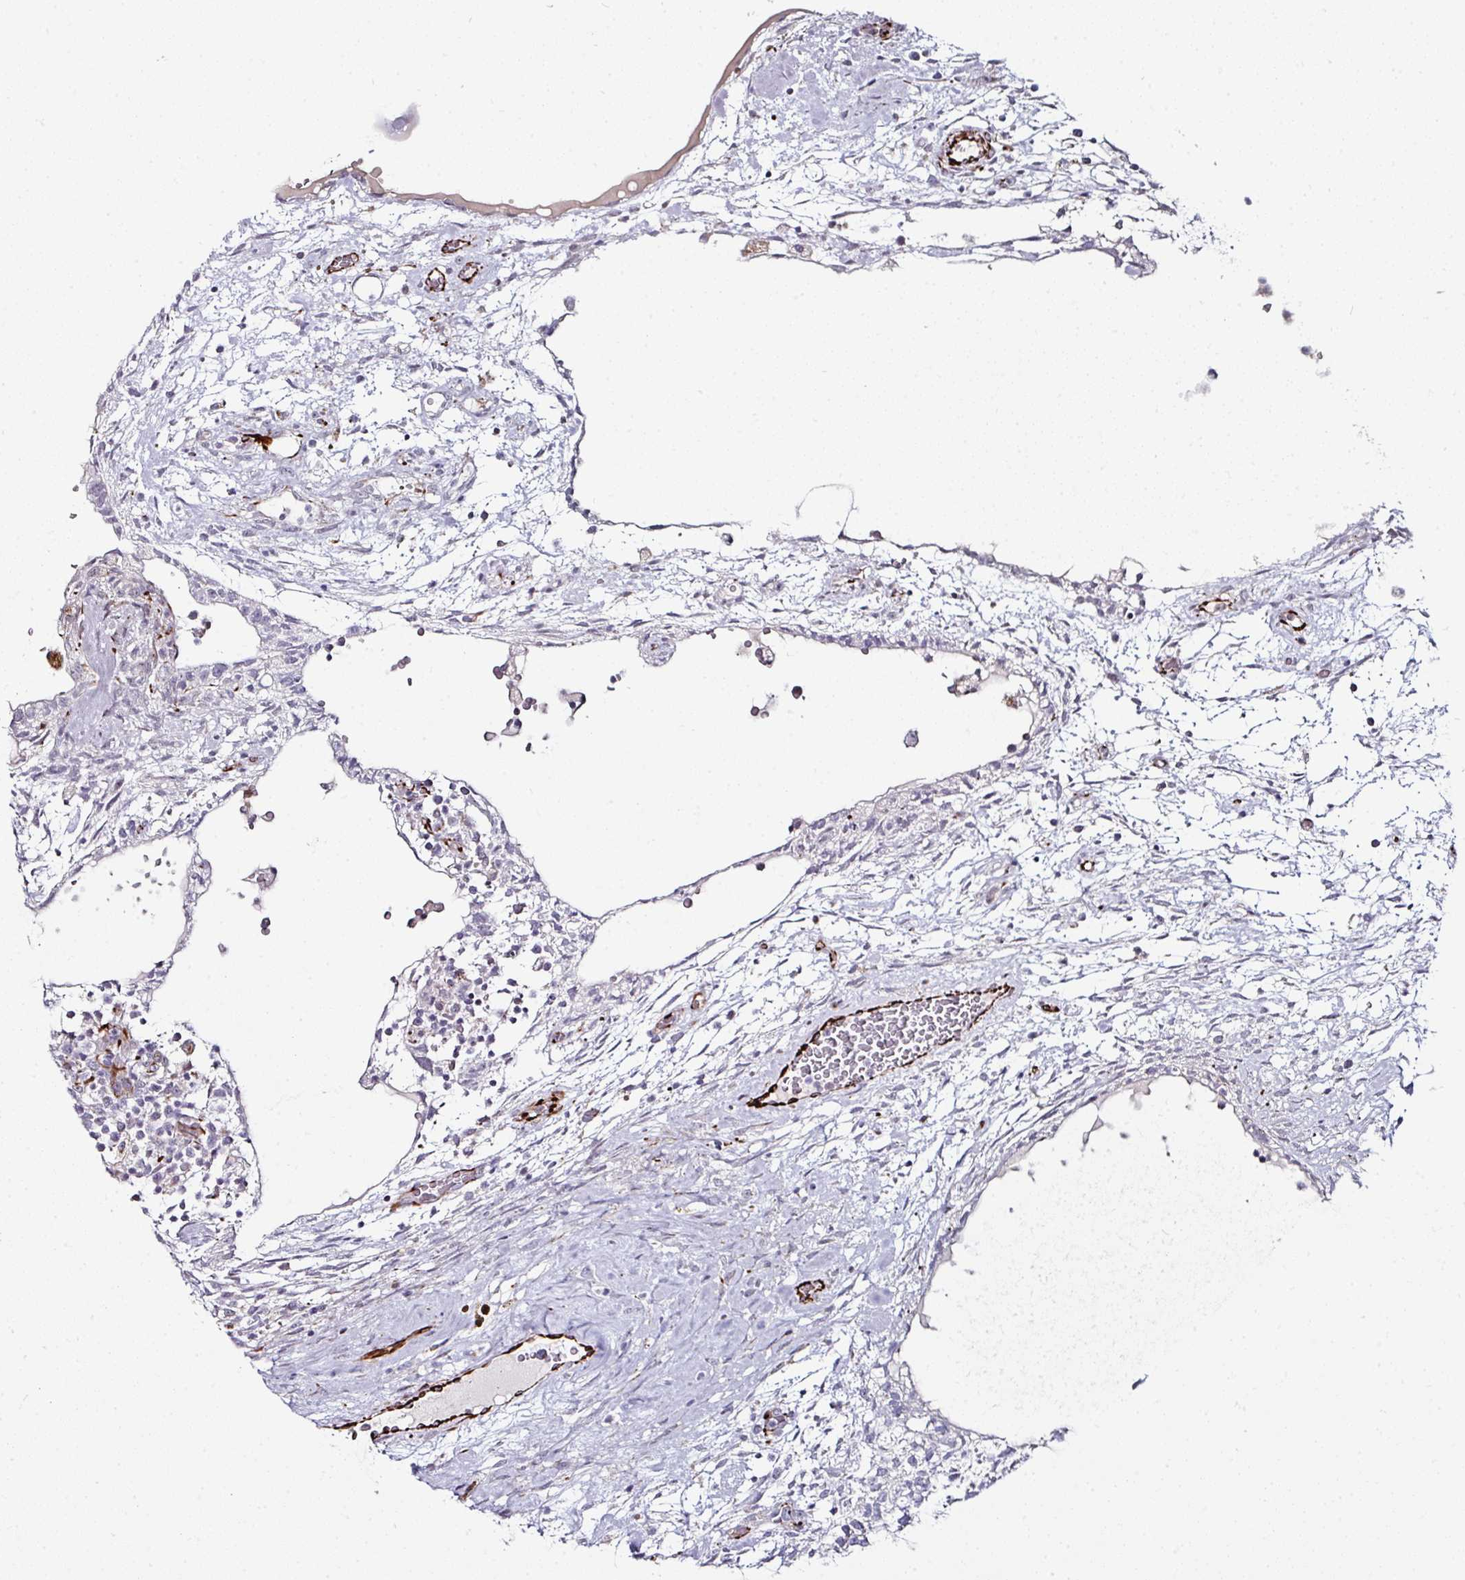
{"staining": {"intensity": "negative", "quantity": "none", "location": "none"}, "tissue": "testis cancer", "cell_type": "Tumor cells", "image_type": "cancer", "snomed": [{"axis": "morphology", "description": "Carcinoma, Embryonal, NOS"}, {"axis": "topography", "description": "Testis"}], "caption": "A high-resolution histopathology image shows IHC staining of testis embryonal carcinoma, which exhibits no significant expression in tumor cells. (DAB IHC, high magnification).", "gene": "TMPRSS9", "patient": {"sex": "male", "age": 32}}